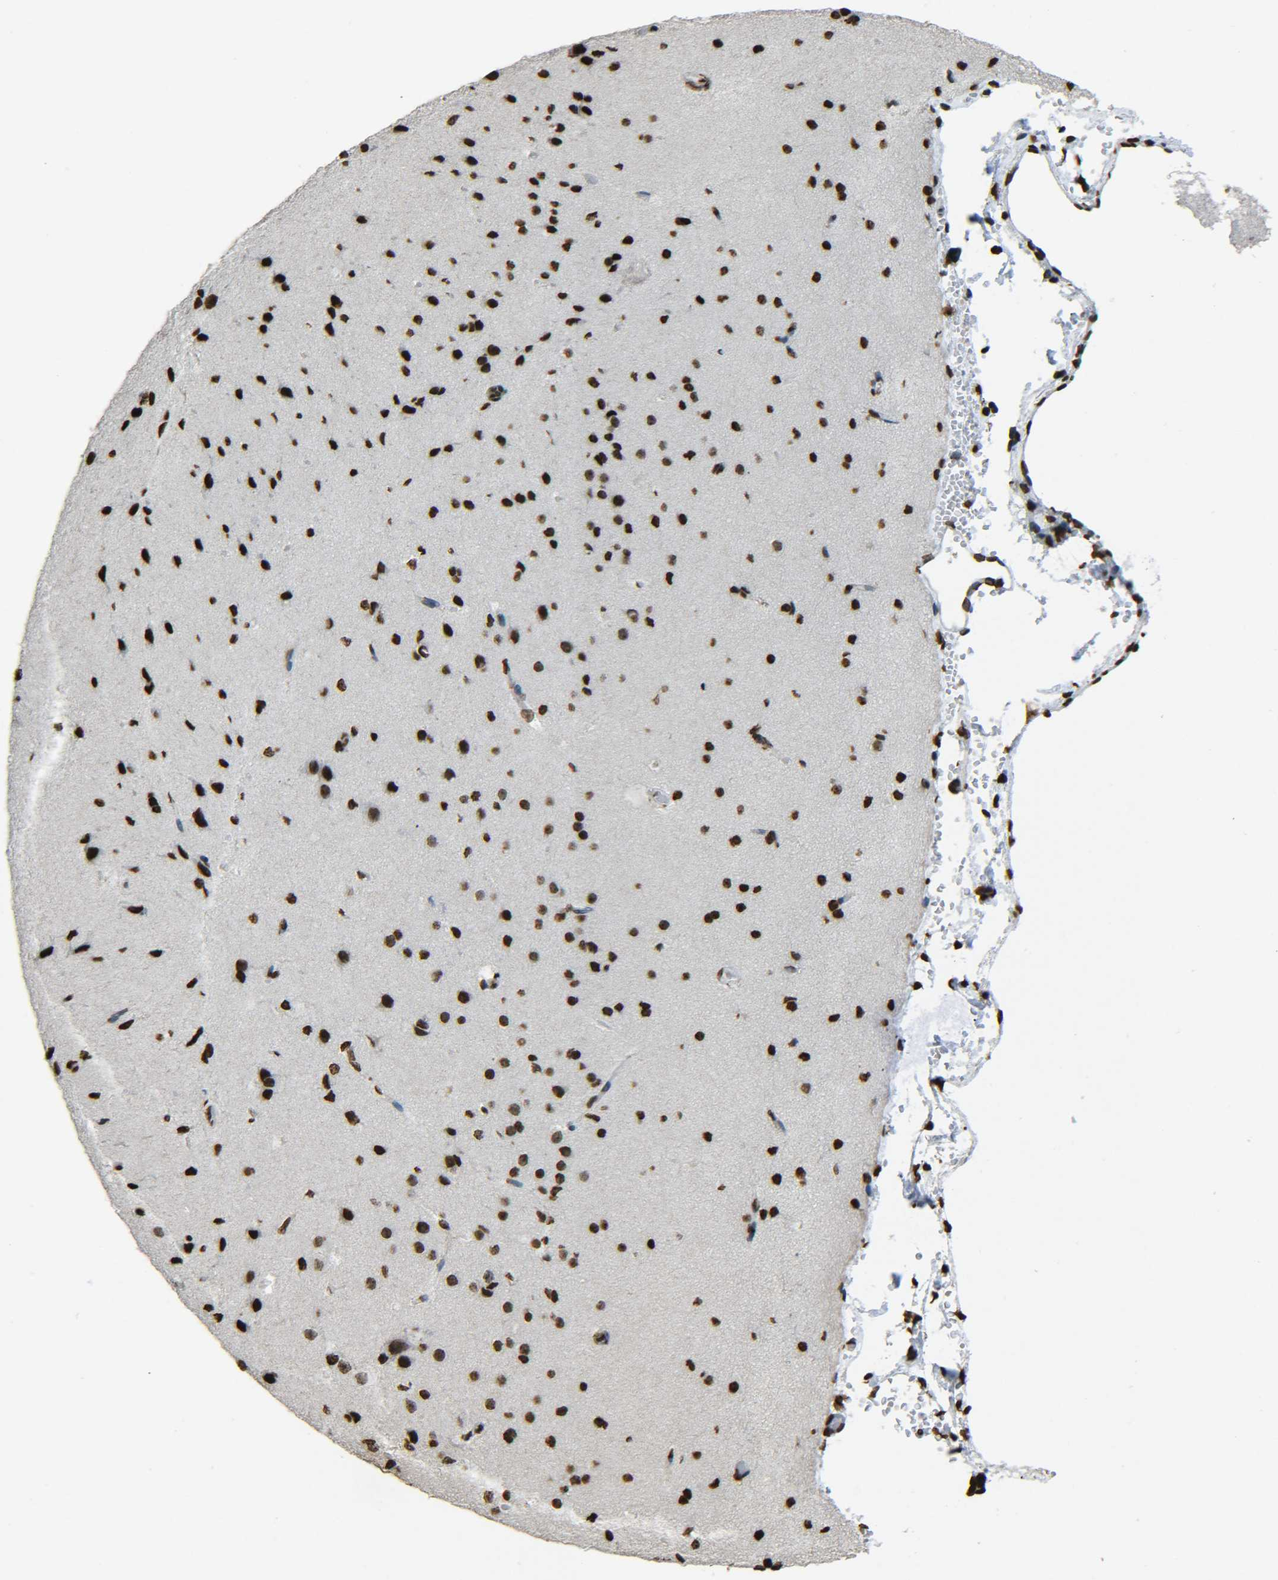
{"staining": {"intensity": "weak", "quantity": "25%-75%", "location": "nuclear"}, "tissue": "cerebral cortex", "cell_type": "Endothelial cells", "image_type": "normal", "snomed": [{"axis": "morphology", "description": "Normal tissue, NOS"}, {"axis": "morphology", "description": "Developmental malformation"}, {"axis": "topography", "description": "Cerebral cortex"}], "caption": "Cerebral cortex stained with a brown dye displays weak nuclear positive positivity in approximately 25%-75% of endothelial cells.", "gene": "H4C16", "patient": {"sex": "female", "age": 30}}